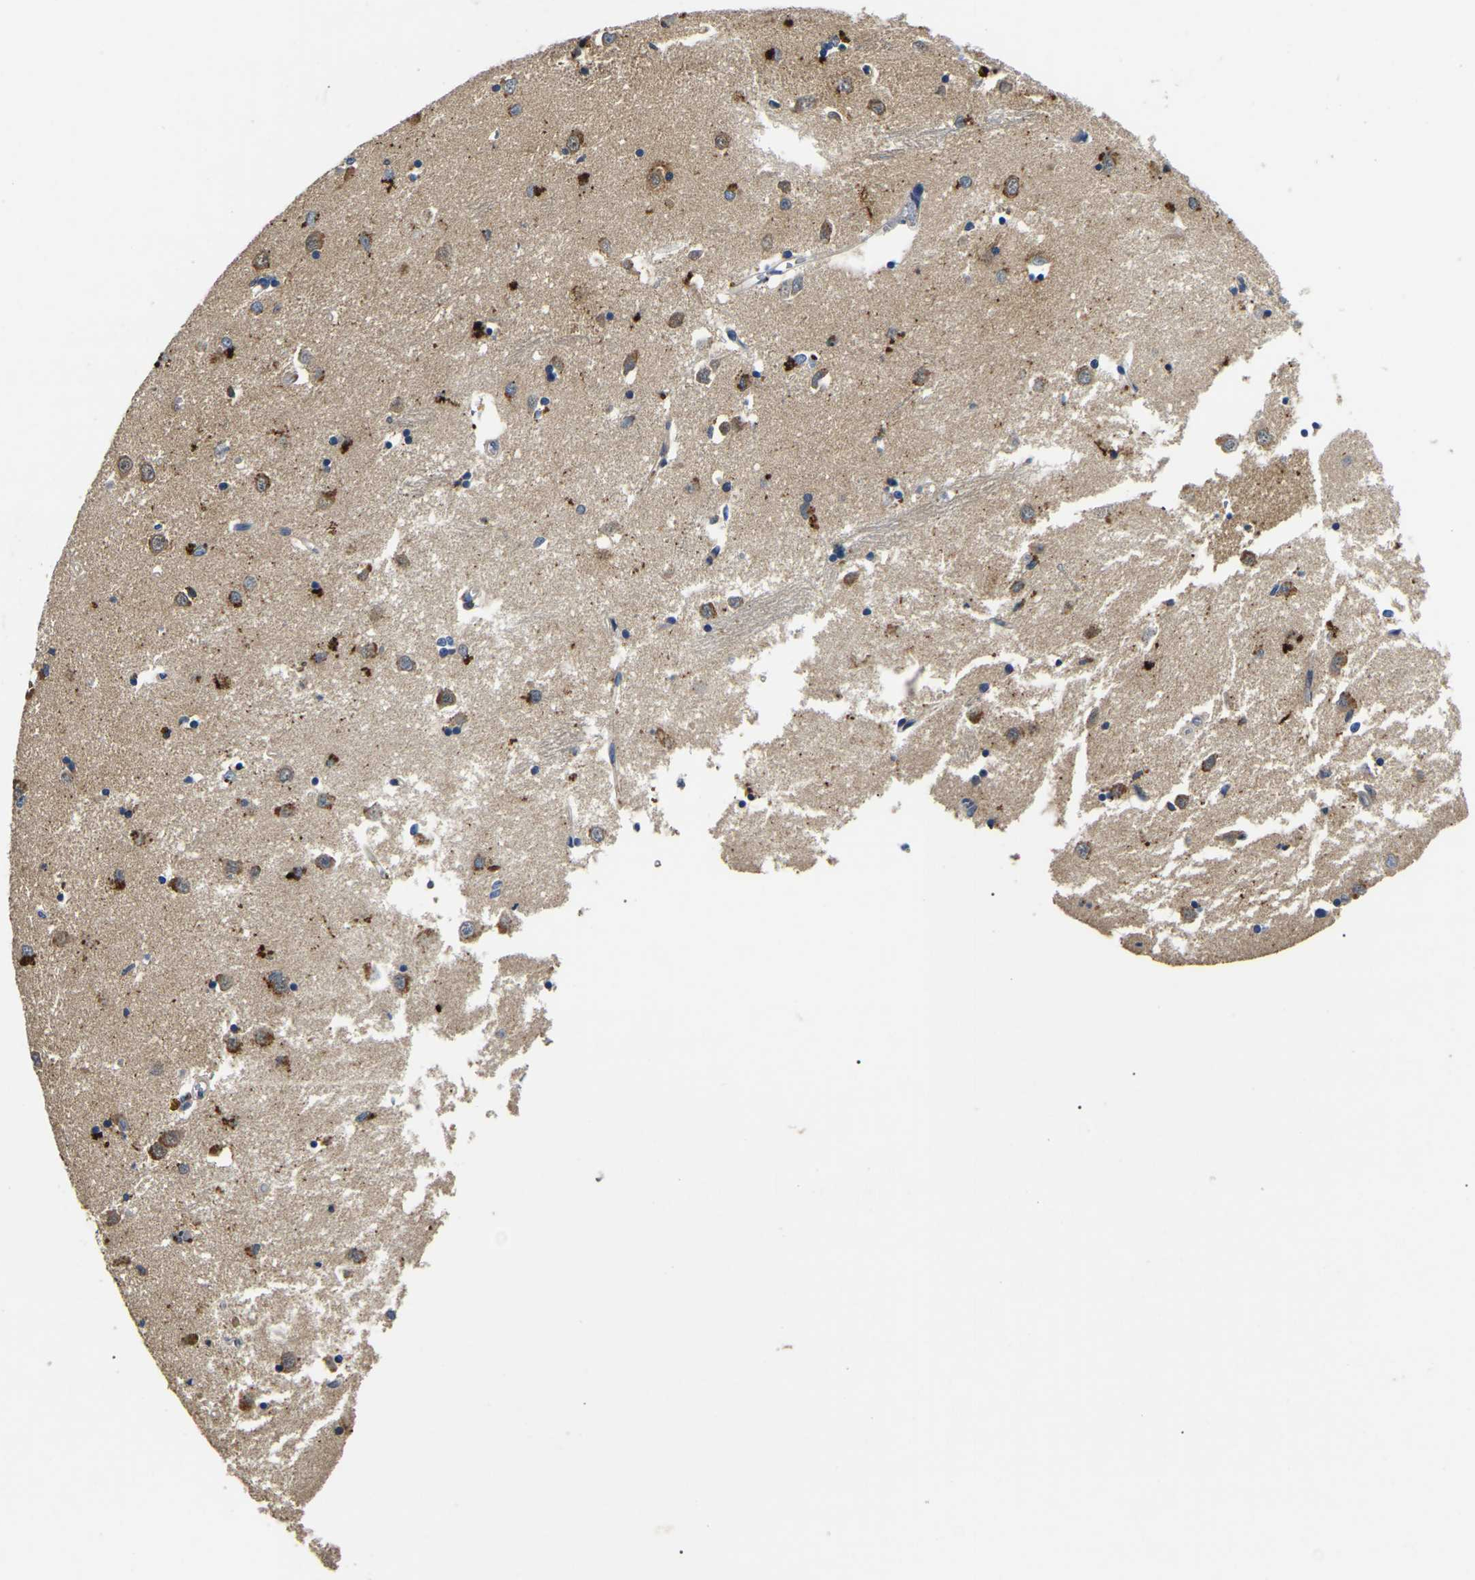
{"staining": {"intensity": "moderate", "quantity": ">75%", "location": "cytoplasmic/membranous"}, "tissue": "caudate", "cell_type": "Glial cells", "image_type": "normal", "snomed": [{"axis": "morphology", "description": "Normal tissue, NOS"}, {"axis": "topography", "description": "Lateral ventricle wall"}], "caption": "This is an image of immunohistochemistry (IHC) staining of normal caudate, which shows moderate staining in the cytoplasmic/membranous of glial cells.", "gene": "SMPD2", "patient": {"sex": "female", "age": 19}}